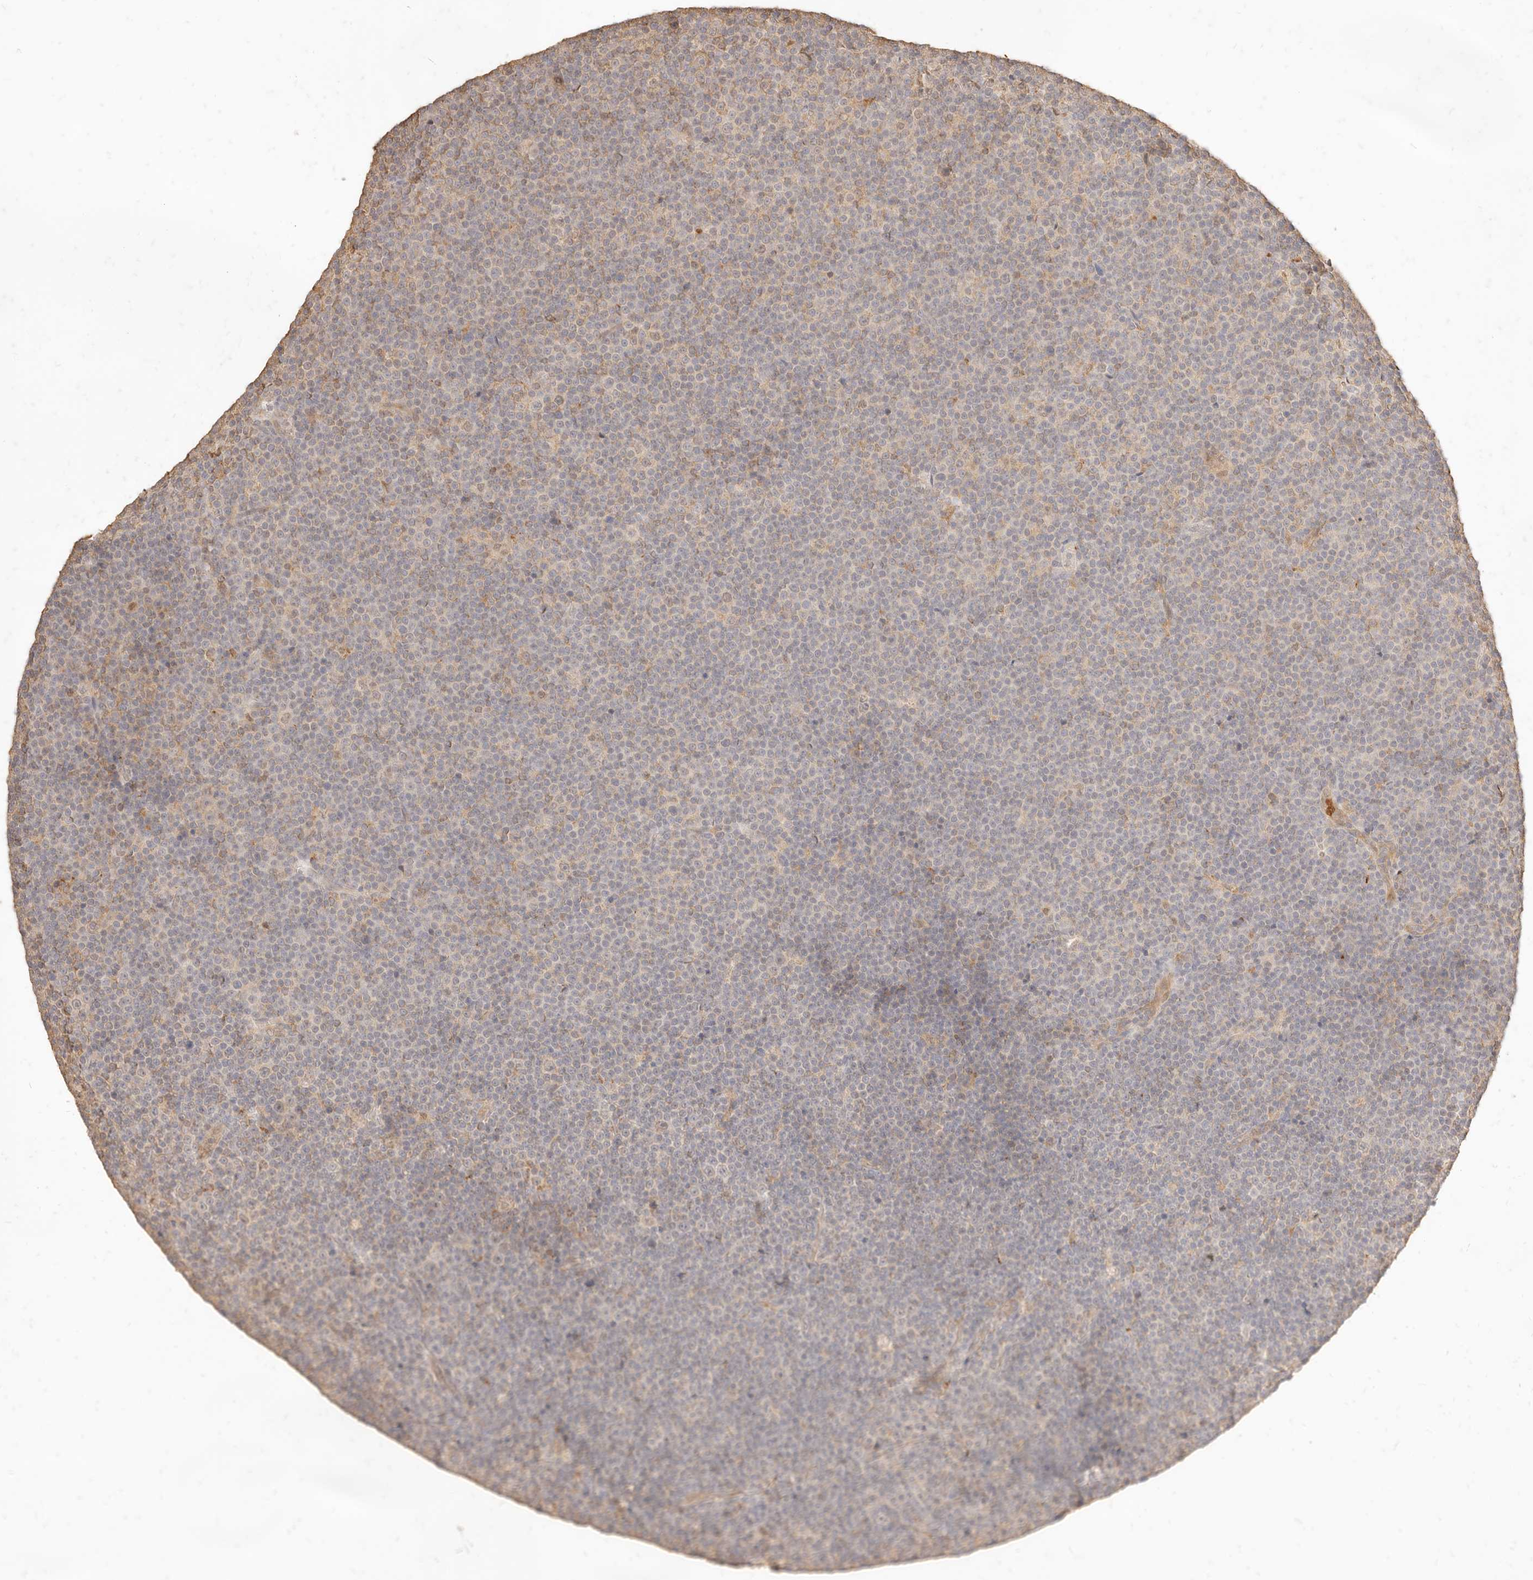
{"staining": {"intensity": "weak", "quantity": "<25%", "location": "cytoplasmic/membranous"}, "tissue": "lymphoma", "cell_type": "Tumor cells", "image_type": "cancer", "snomed": [{"axis": "morphology", "description": "Malignant lymphoma, non-Hodgkin's type, Low grade"}, {"axis": "topography", "description": "Lymph node"}], "caption": "This is an IHC micrograph of low-grade malignant lymphoma, non-Hodgkin's type. There is no expression in tumor cells.", "gene": "TMTC2", "patient": {"sex": "female", "age": 67}}